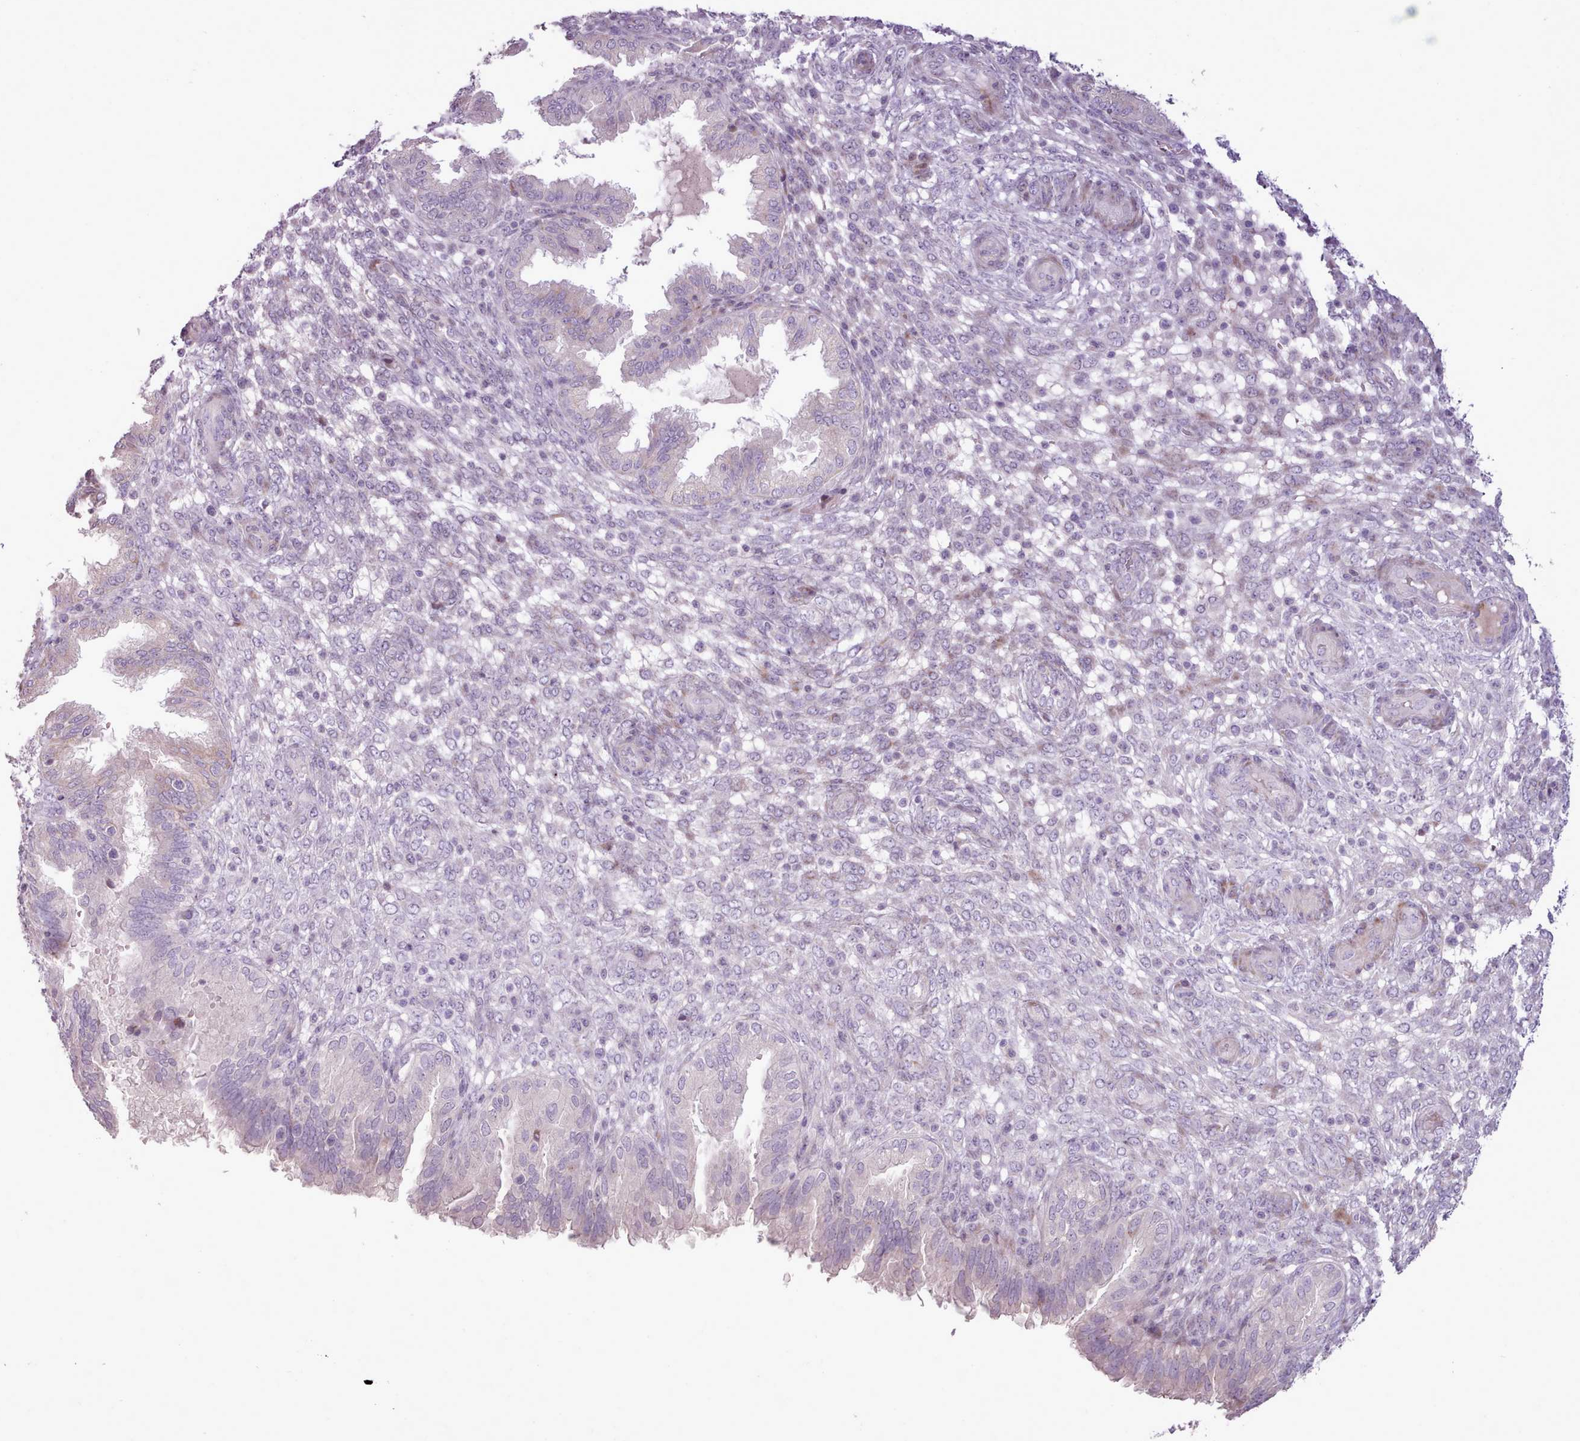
{"staining": {"intensity": "negative", "quantity": "none", "location": "none"}, "tissue": "endometrium", "cell_type": "Cells in endometrial stroma", "image_type": "normal", "snomed": [{"axis": "morphology", "description": "Normal tissue, NOS"}, {"axis": "topography", "description": "Endometrium"}], "caption": "An image of endometrium stained for a protein shows no brown staining in cells in endometrial stroma.", "gene": "PPP3R1", "patient": {"sex": "female", "age": 33}}